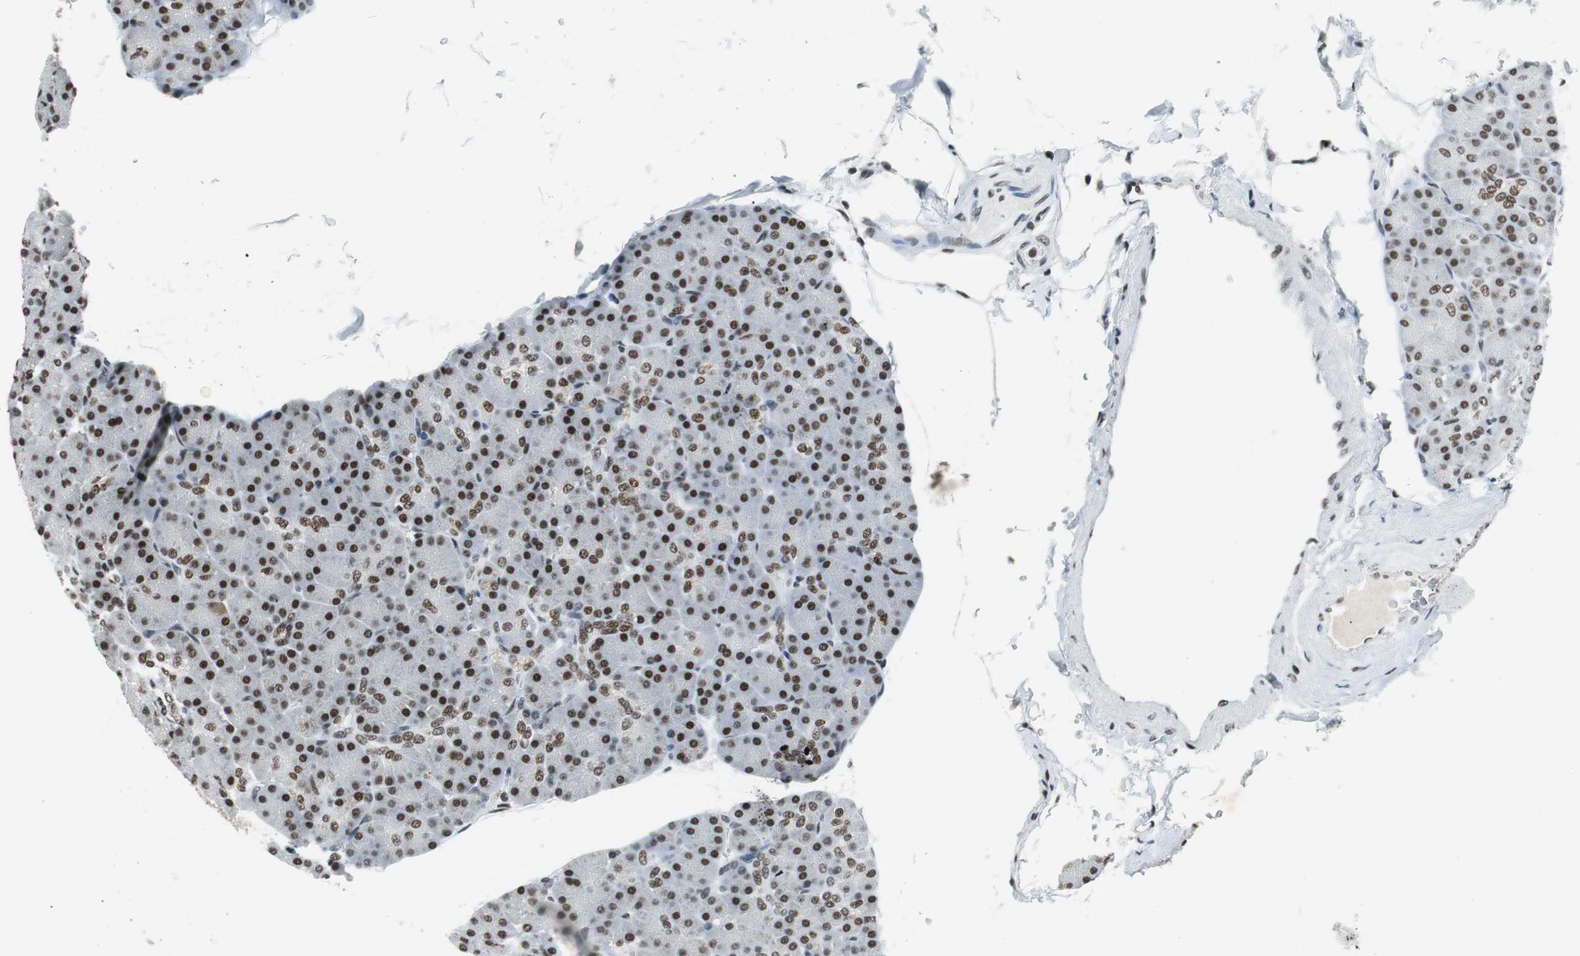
{"staining": {"intensity": "strong", "quantity": ">75%", "location": "nuclear"}, "tissue": "pancreas", "cell_type": "Exocrine glandular cells", "image_type": "normal", "snomed": [{"axis": "morphology", "description": "Normal tissue, NOS"}, {"axis": "topography", "description": "Pancreas"}], "caption": "Exocrine glandular cells demonstrate strong nuclear staining in about >75% of cells in benign pancreas.", "gene": "PRKDC", "patient": {"sex": "female", "age": 43}}